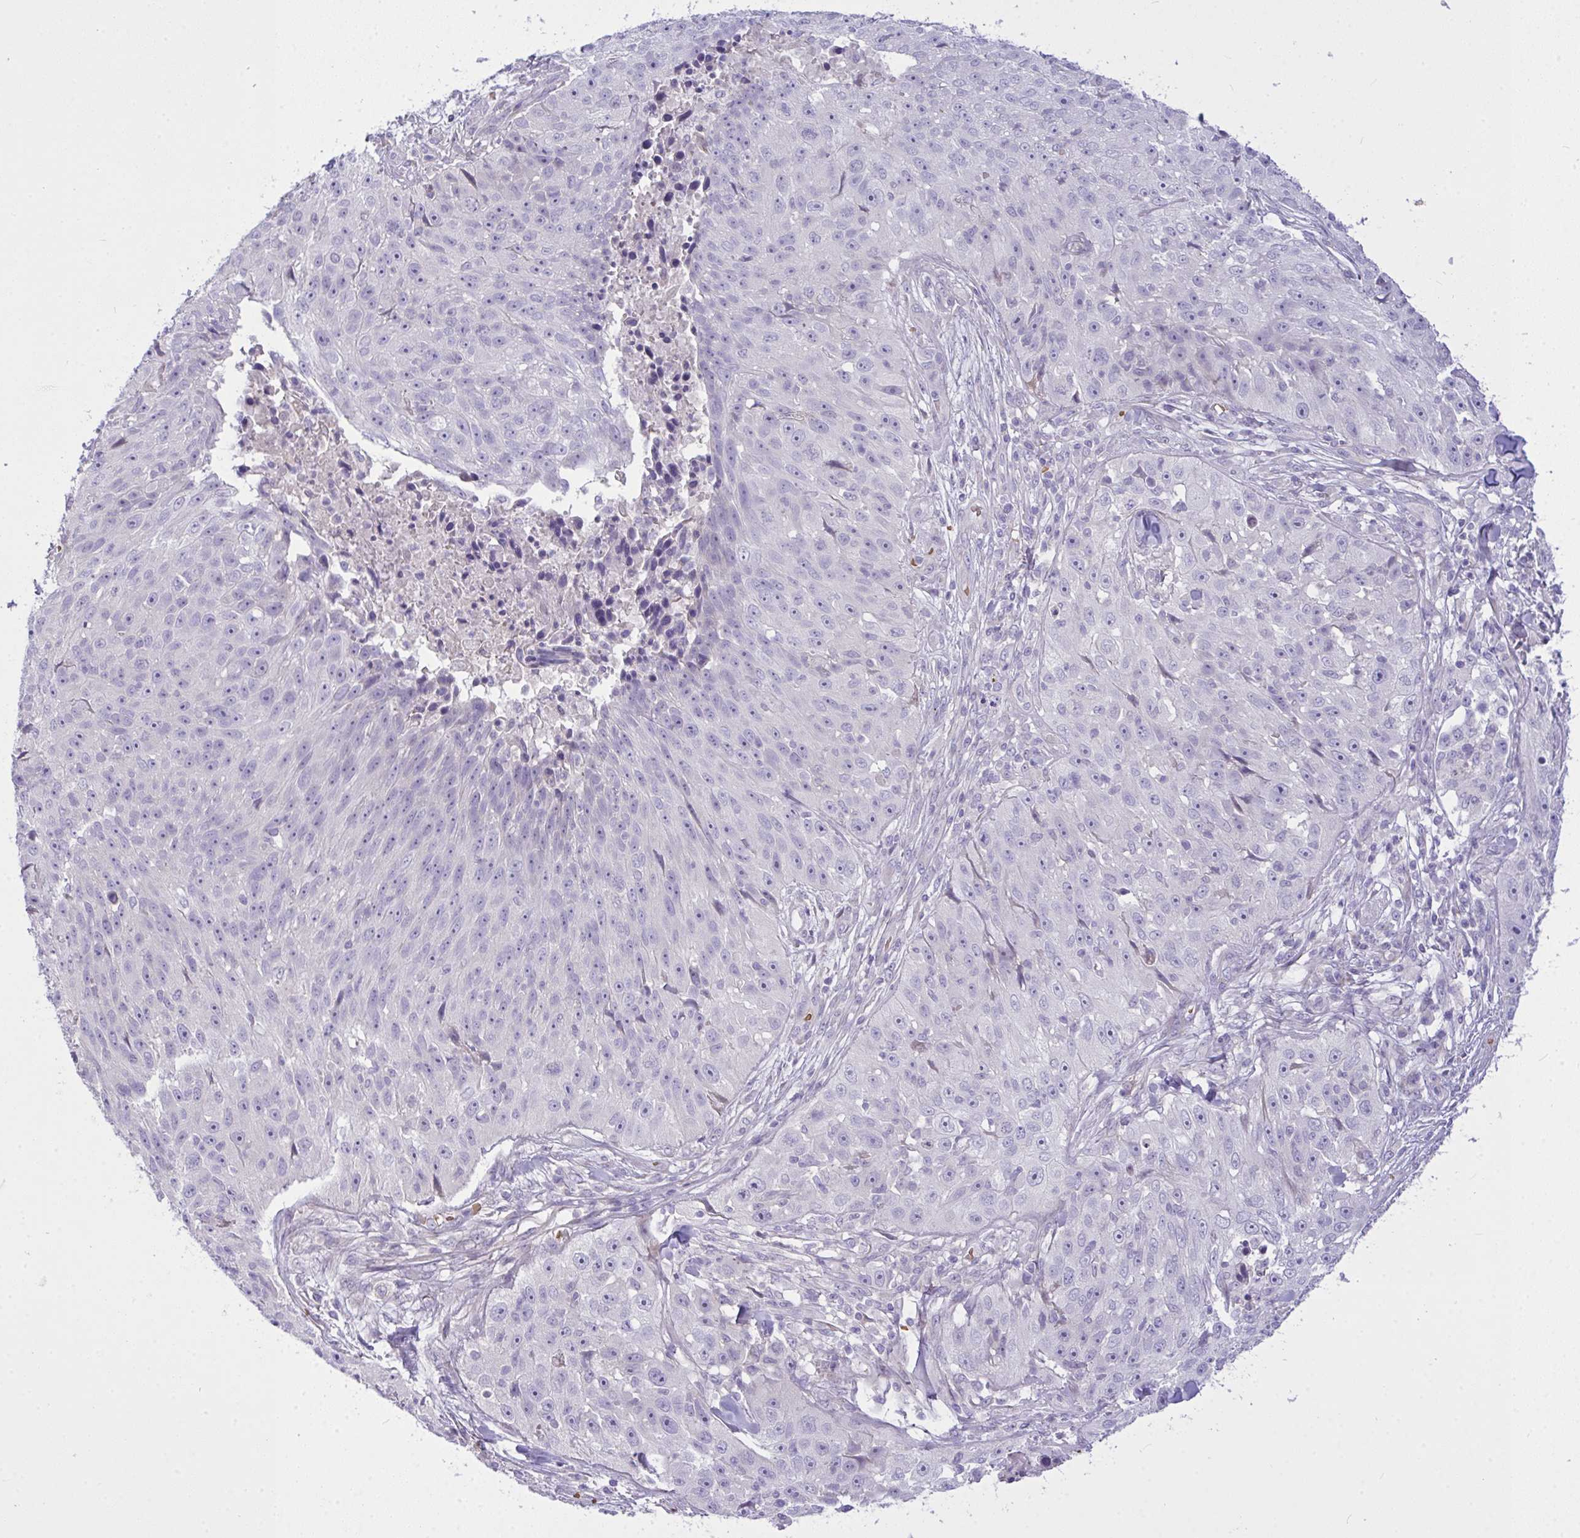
{"staining": {"intensity": "negative", "quantity": "none", "location": "none"}, "tissue": "skin cancer", "cell_type": "Tumor cells", "image_type": "cancer", "snomed": [{"axis": "morphology", "description": "Squamous cell carcinoma, NOS"}, {"axis": "topography", "description": "Skin"}], "caption": "Tumor cells show no significant expression in skin squamous cell carcinoma.", "gene": "MOCS1", "patient": {"sex": "female", "age": 87}}